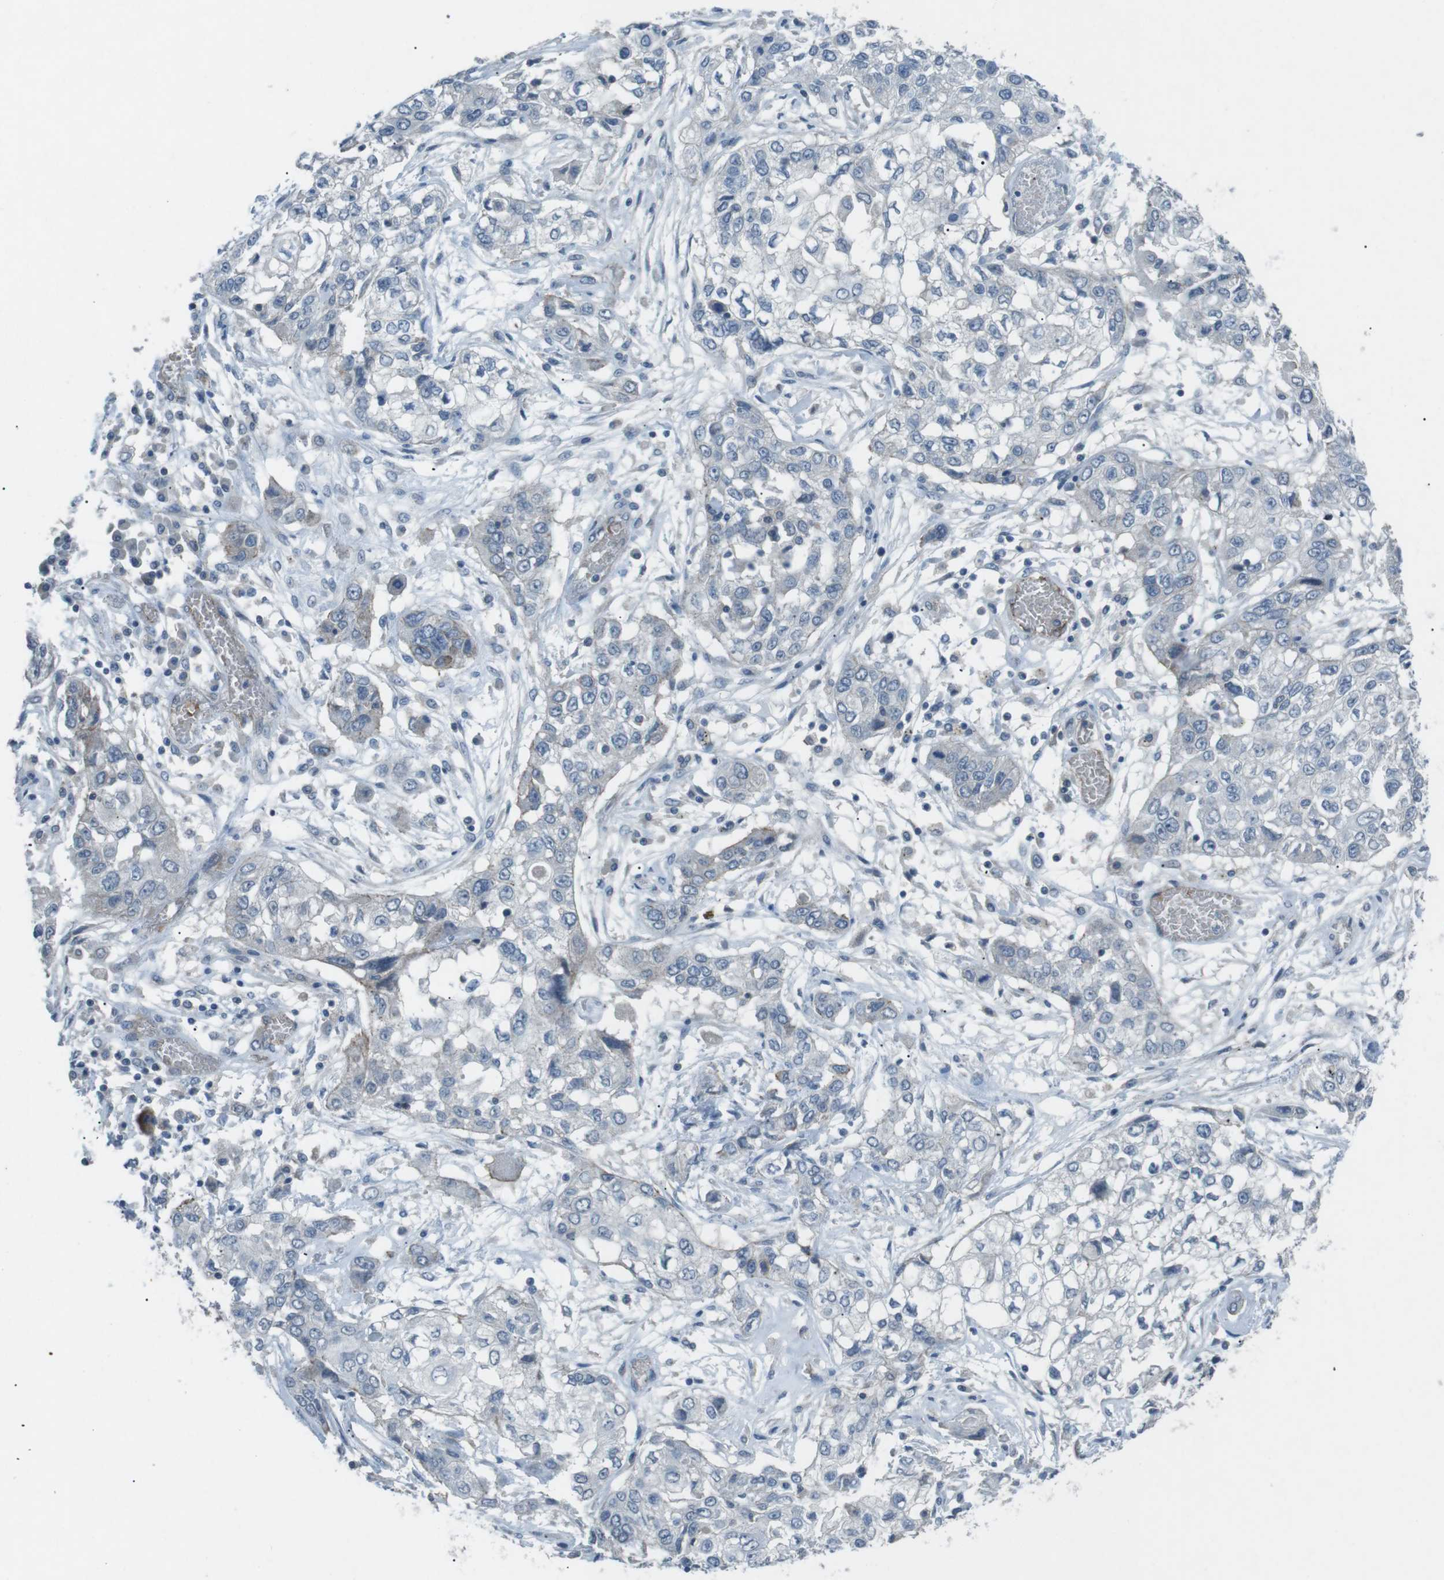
{"staining": {"intensity": "negative", "quantity": "none", "location": "none"}, "tissue": "lung cancer", "cell_type": "Tumor cells", "image_type": "cancer", "snomed": [{"axis": "morphology", "description": "Squamous cell carcinoma, NOS"}, {"axis": "topography", "description": "Lung"}], "caption": "Tumor cells are negative for brown protein staining in lung cancer.", "gene": "SPTA1", "patient": {"sex": "male", "age": 71}}